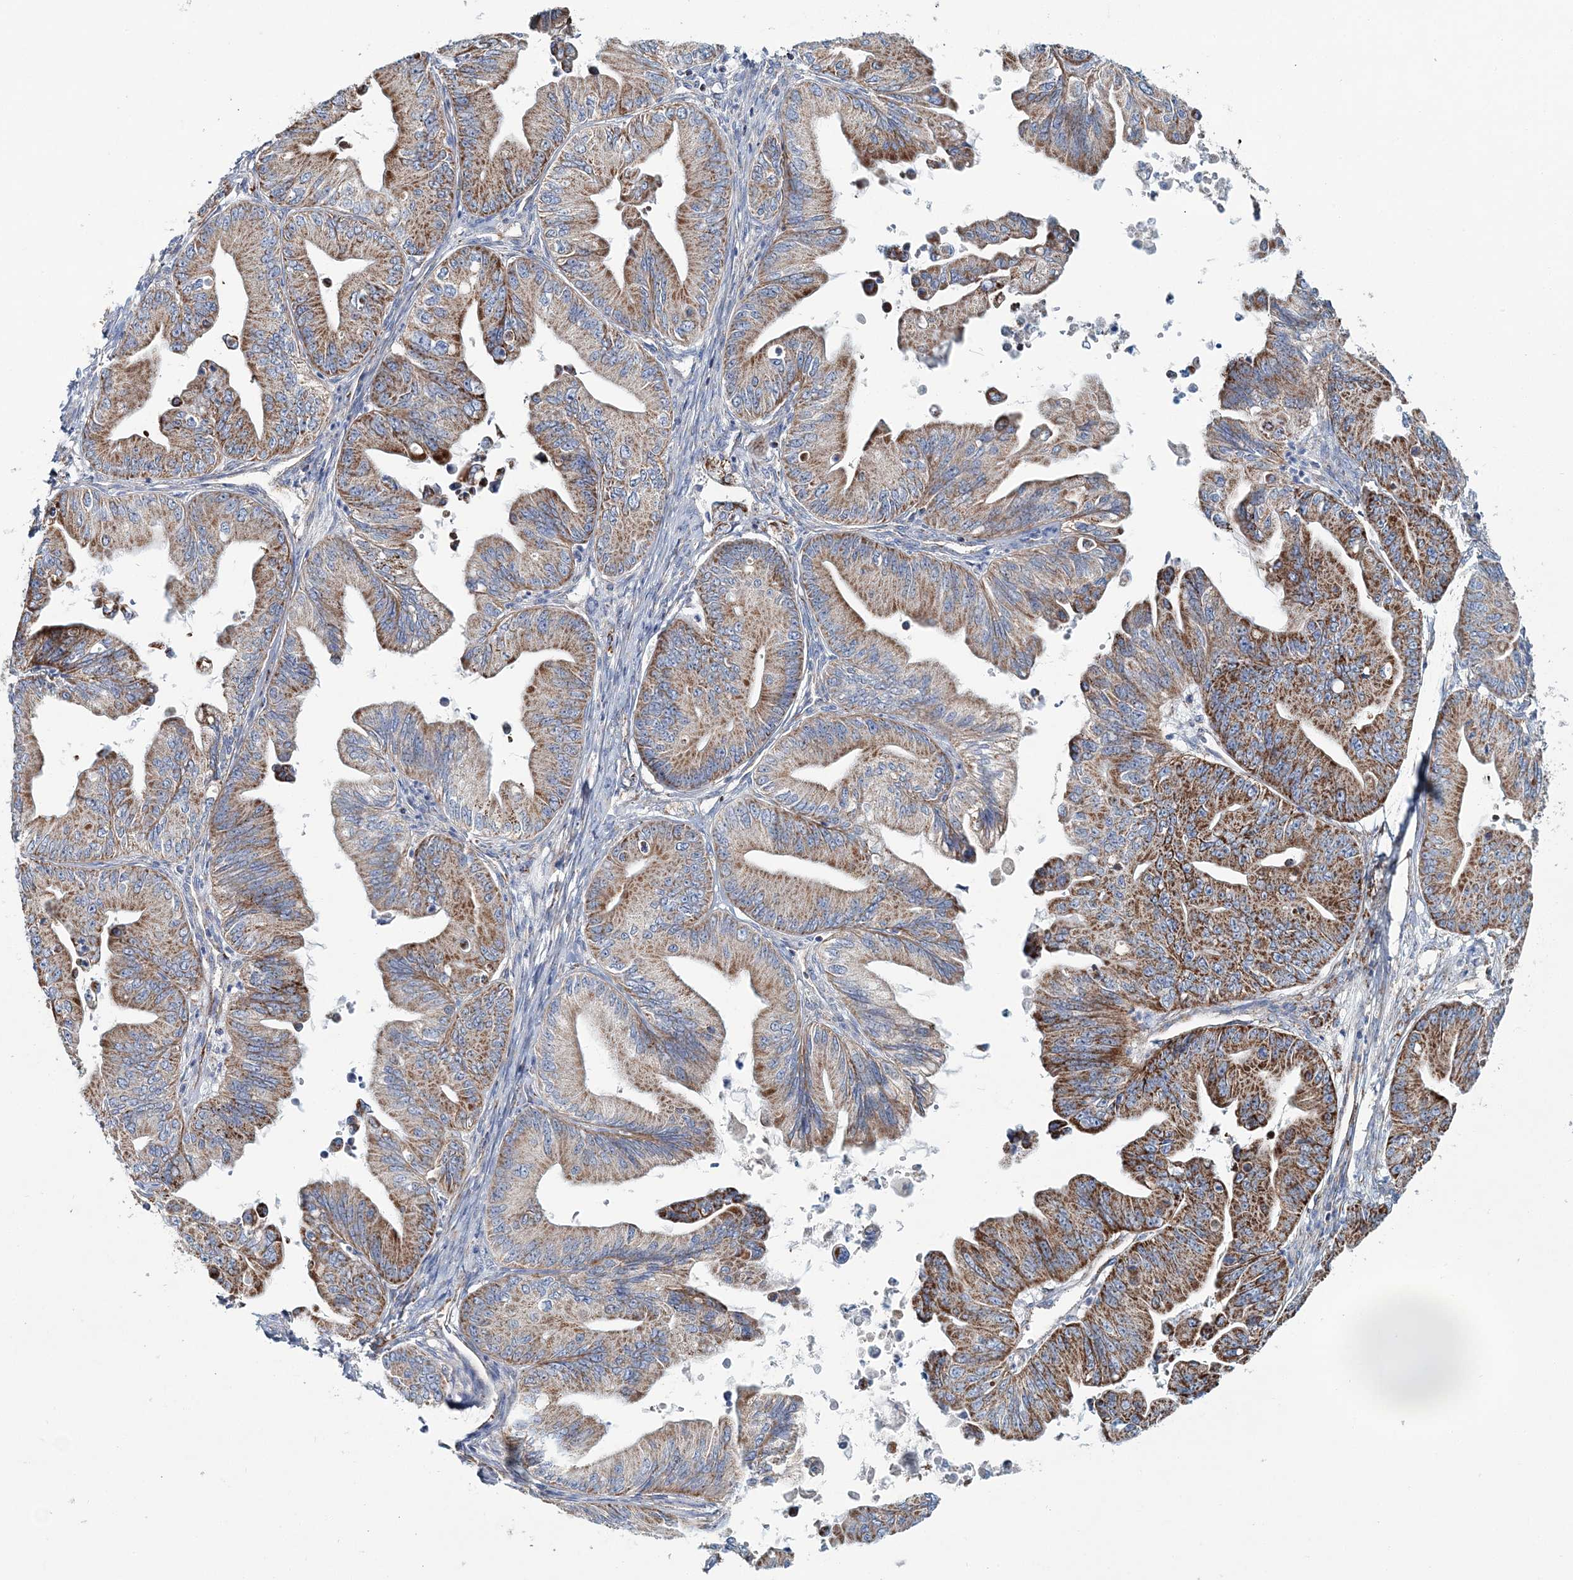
{"staining": {"intensity": "moderate", "quantity": ">75%", "location": "cytoplasmic/membranous"}, "tissue": "ovarian cancer", "cell_type": "Tumor cells", "image_type": "cancer", "snomed": [{"axis": "morphology", "description": "Cystadenocarcinoma, mucinous, NOS"}, {"axis": "topography", "description": "Ovary"}], "caption": "The immunohistochemical stain labels moderate cytoplasmic/membranous positivity in tumor cells of ovarian mucinous cystadenocarcinoma tissue.", "gene": "ARHGAP6", "patient": {"sex": "female", "age": 71}}